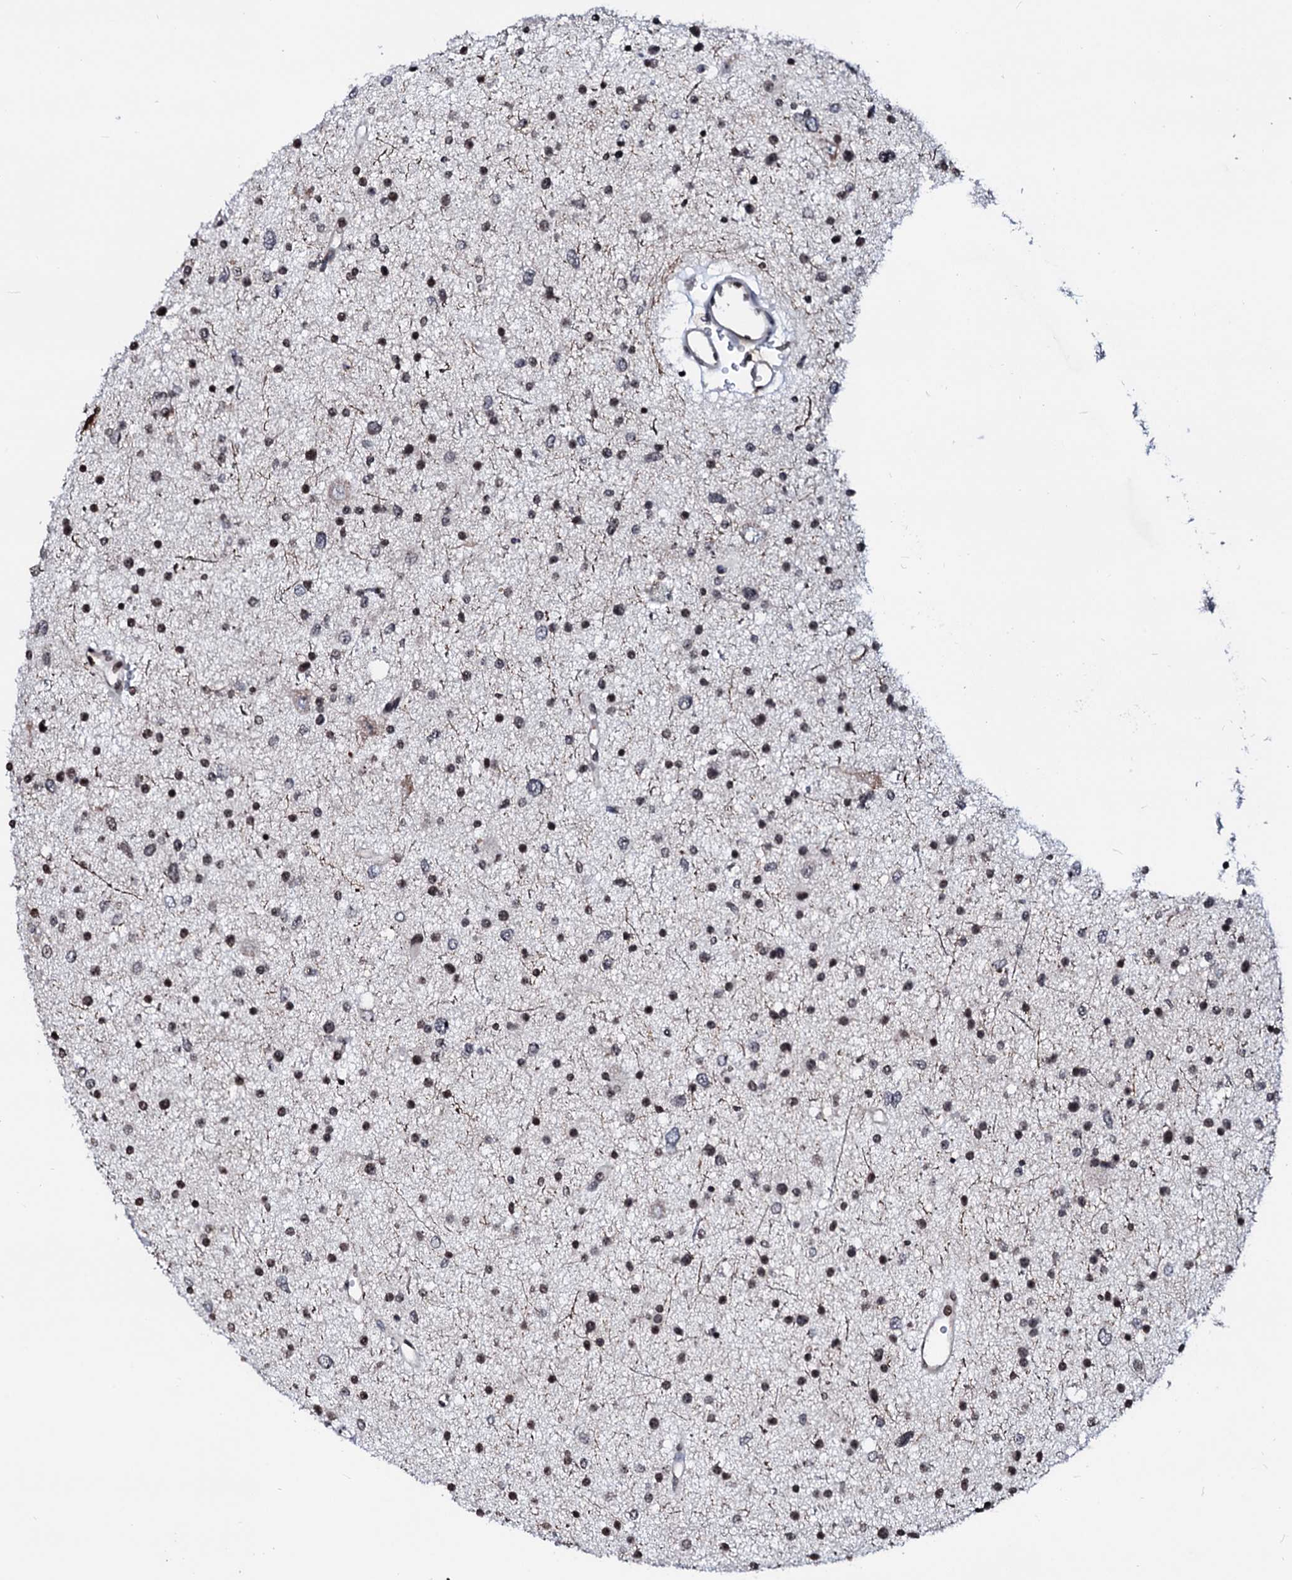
{"staining": {"intensity": "moderate", "quantity": ">75%", "location": "nuclear"}, "tissue": "glioma", "cell_type": "Tumor cells", "image_type": "cancer", "snomed": [{"axis": "morphology", "description": "Glioma, malignant, Low grade"}, {"axis": "topography", "description": "Brain"}], "caption": "Immunohistochemistry (DAB (3,3'-diaminobenzidine)) staining of human glioma exhibits moderate nuclear protein expression in approximately >75% of tumor cells.", "gene": "LSM11", "patient": {"sex": "female", "age": 37}}